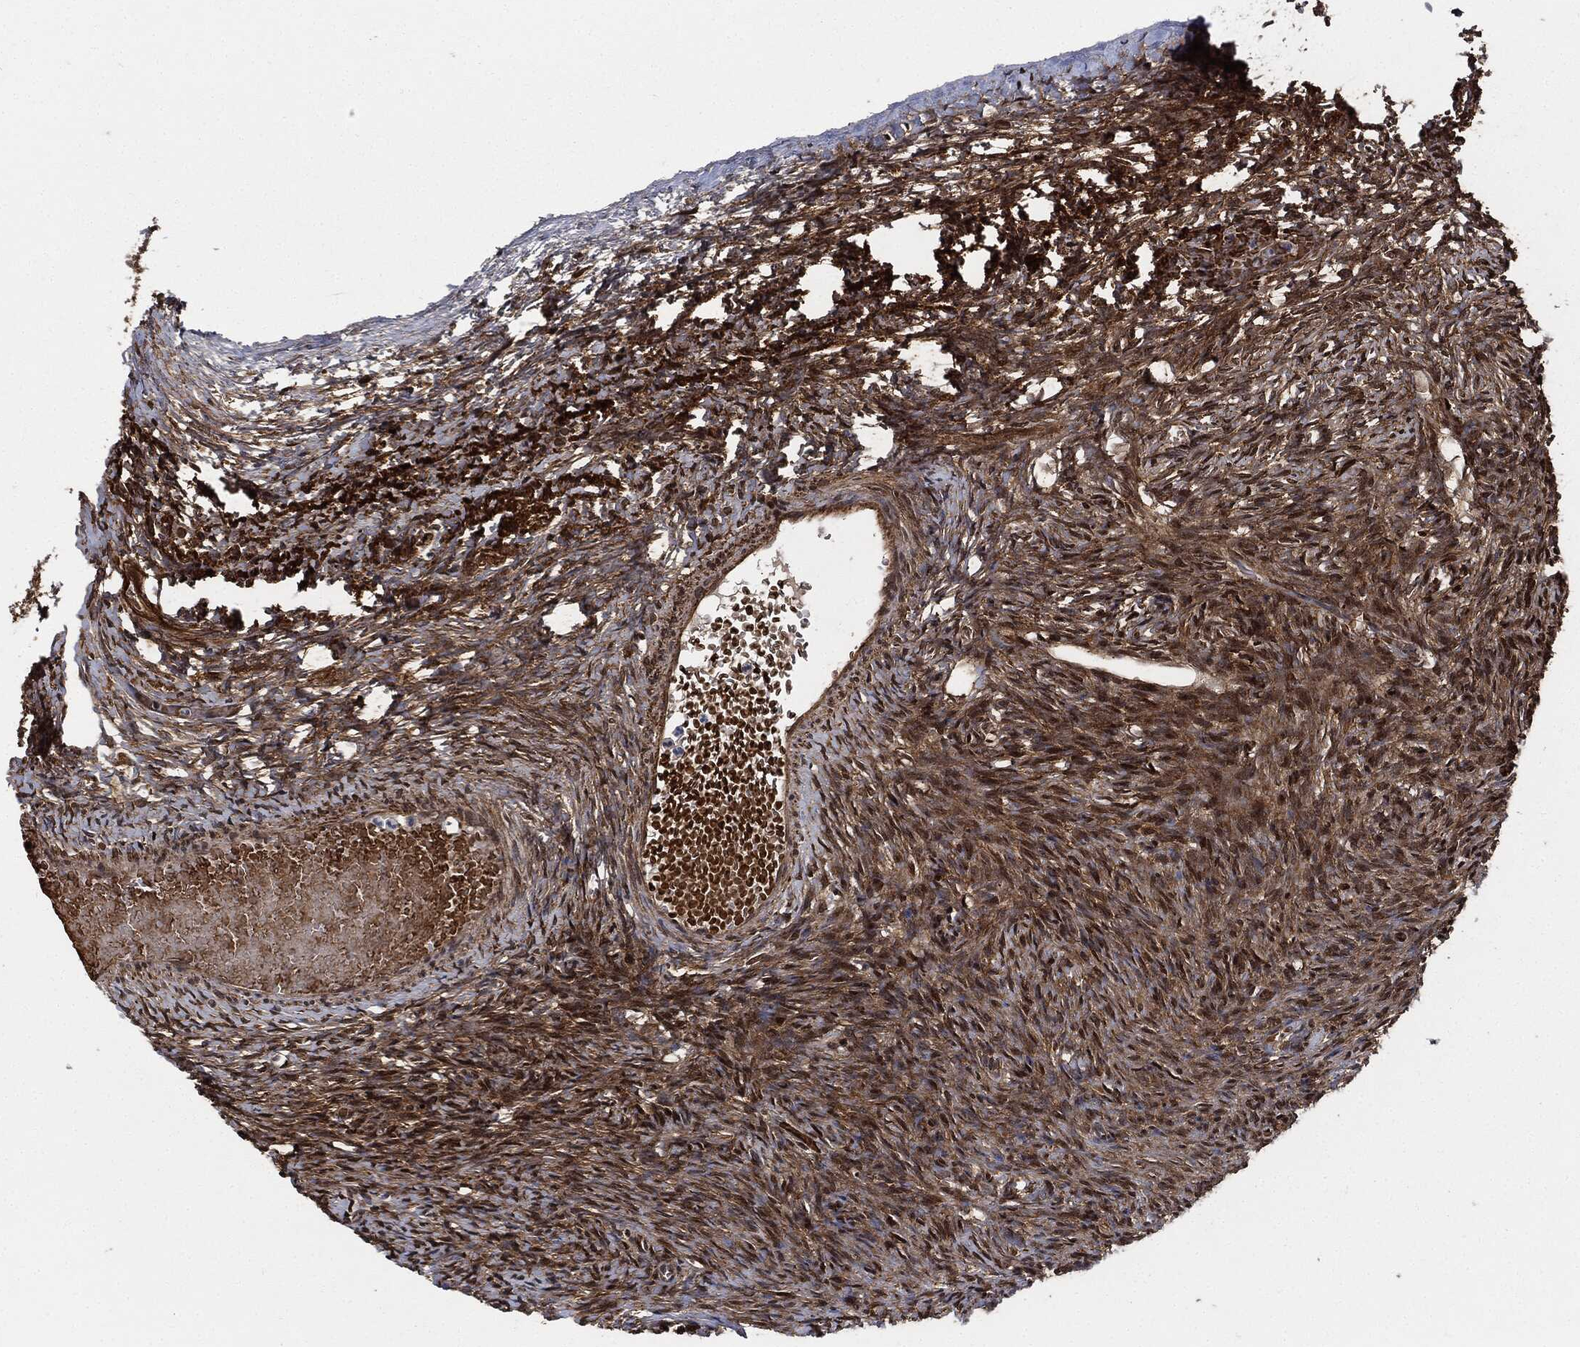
{"staining": {"intensity": "strong", "quantity": ">75%", "location": "cytoplasmic/membranous,nuclear"}, "tissue": "ovary", "cell_type": "Follicle cells", "image_type": "normal", "snomed": [{"axis": "morphology", "description": "Normal tissue, NOS"}, {"axis": "topography", "description": "Ovary"}], "caption": "Immunohistochemistry staining of benign ovary, which displays high levels of strong cytoplasmic/membranous,nuclear expression in about >75% of follicle cells indicating strong cytoplasmic/membranous,nuclear protein positivity. The staining was performed using DAB (brown) for protein detection and nuclei were counterstained in hematoxylin (blue).", "gene": "PRDX2", "patient": {"sex": "female", "age": 39}}